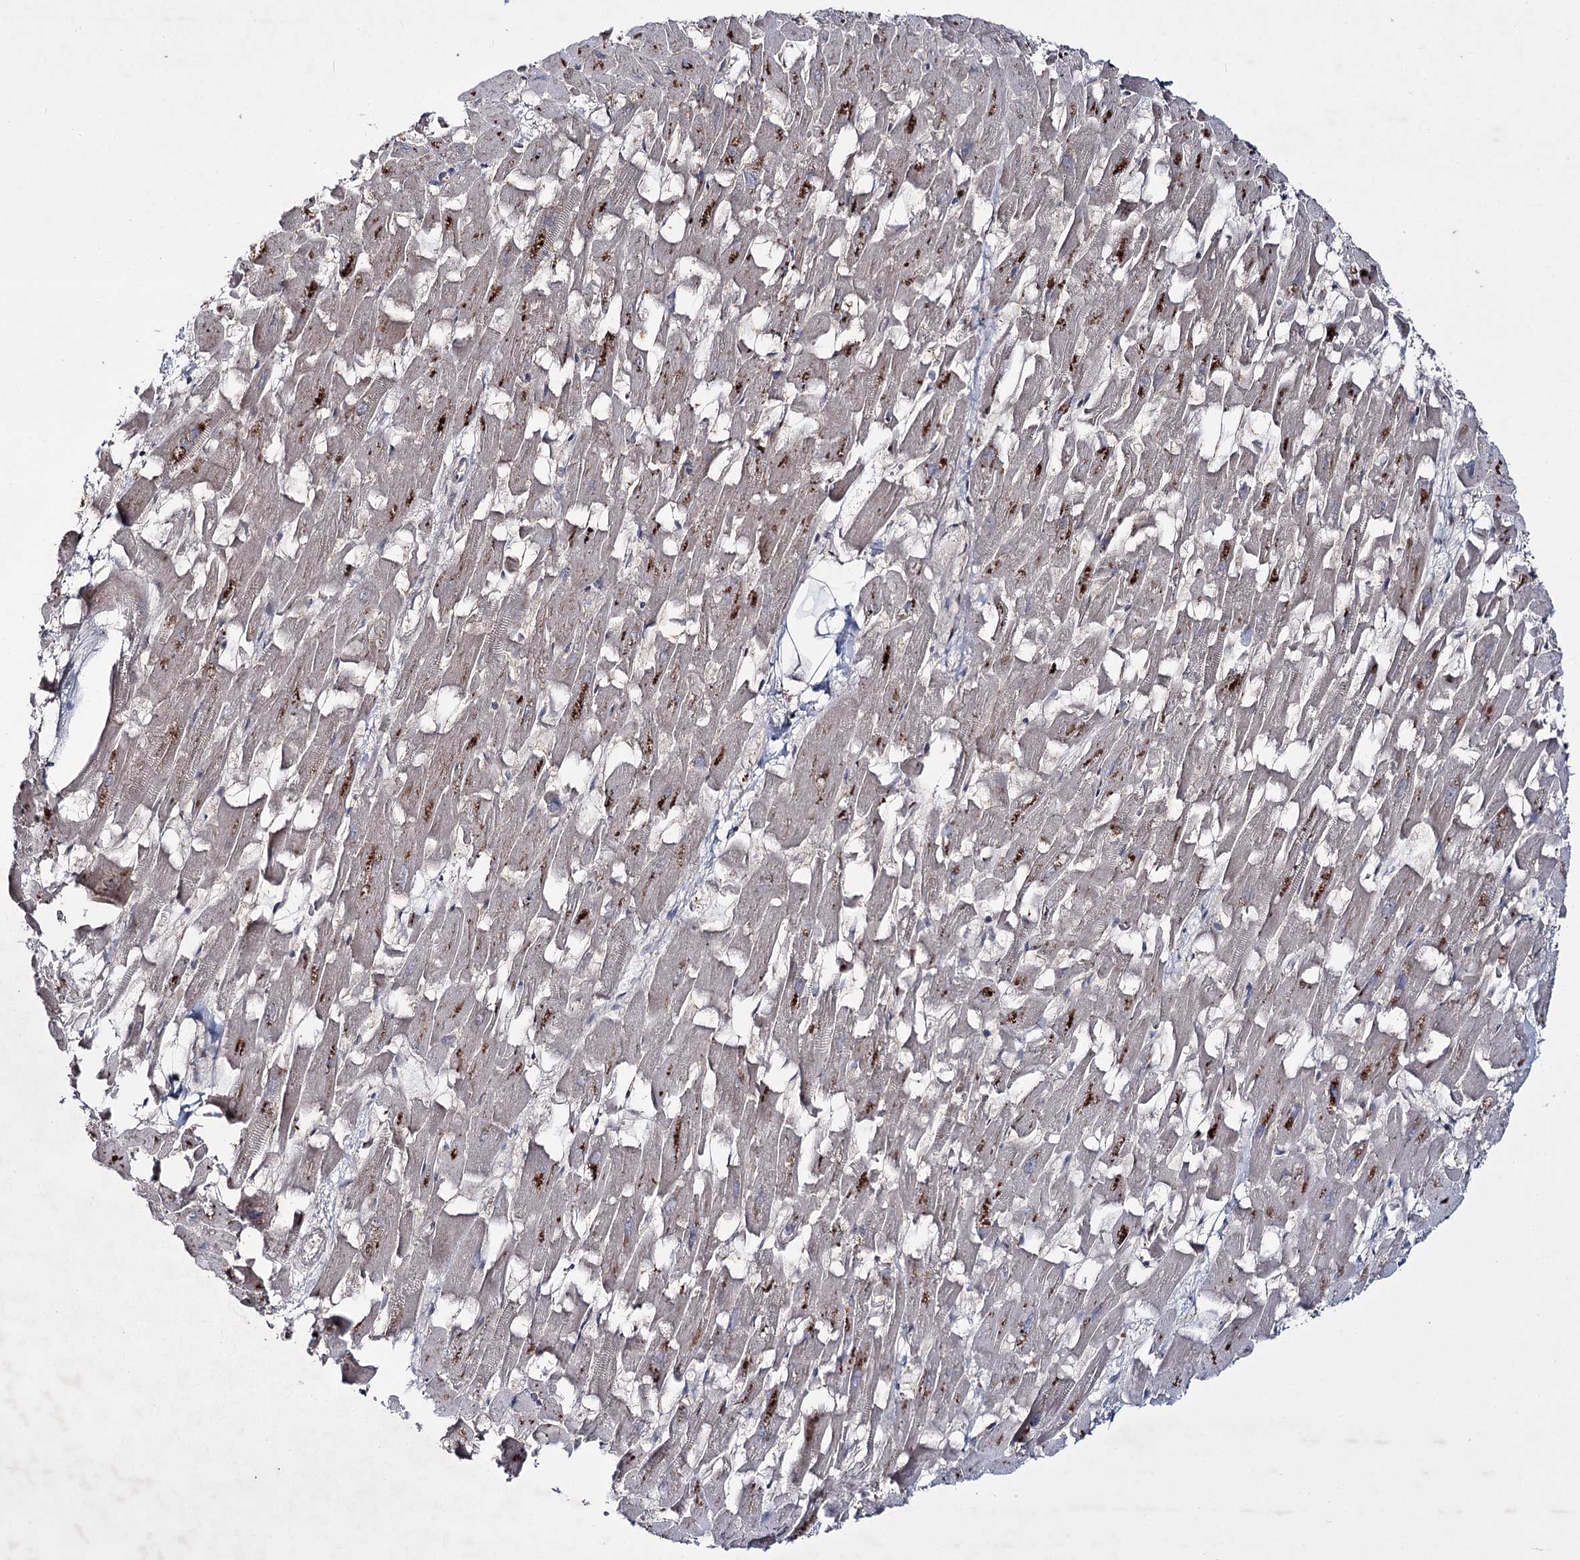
{"staining": {"intensity": "weak", "quantity": "25%-75%", "location": "cytoplasmic/membranous"}, "tissue": "heart muscle", "cell_type": "Cardiomyocytes", "image_type": "normal", "snomed": [{"axis": "morphology", "description": "Normal tissue, NOS"}, {"axis": "topography", "description": "Heart"}], "caption": "Protein staining reveals weak cytoplasmic/membranous expression in about 25%-75% of cardiomyocytes in unremarkable heart muscle.", "gene": "HOXC11", "patient": {"sex": "female", "age": 64}}